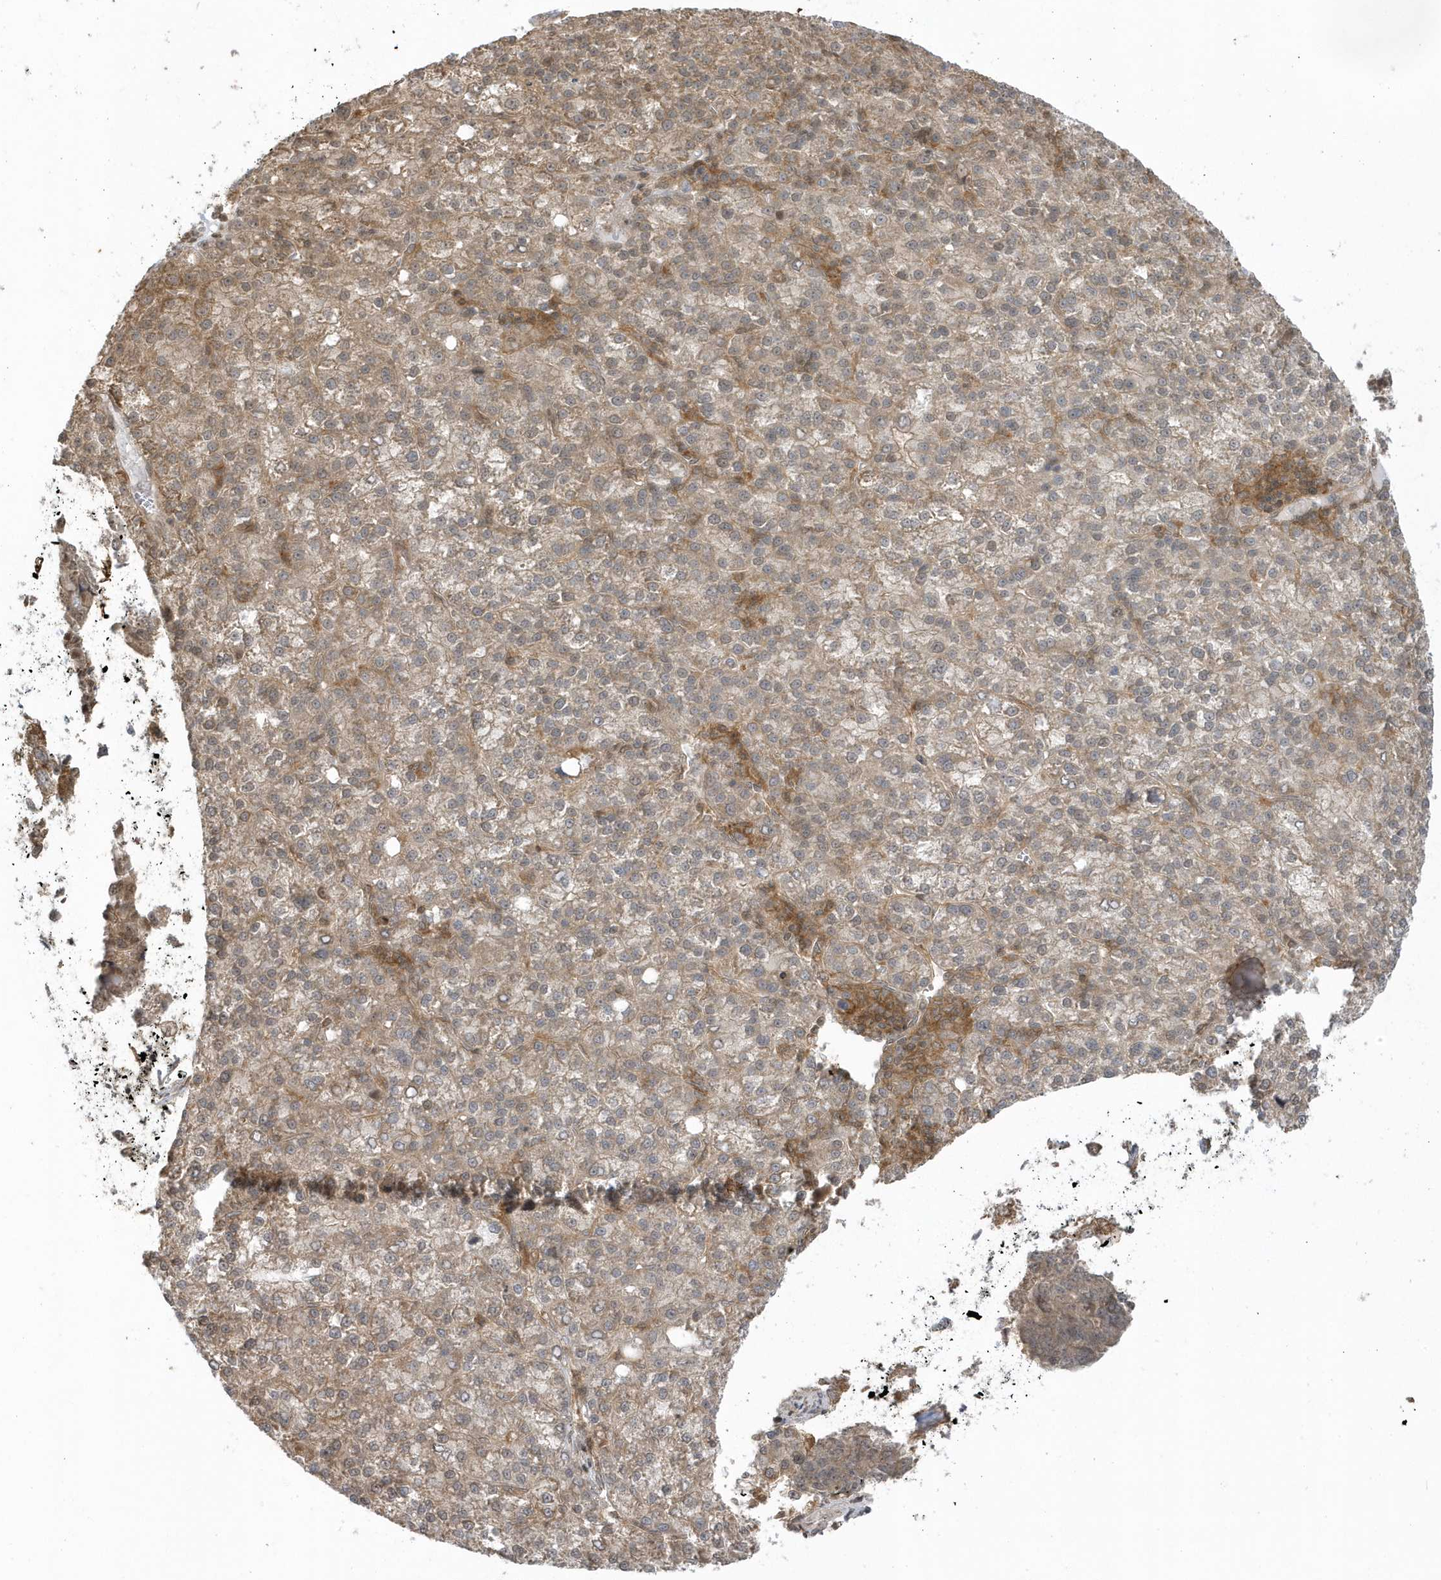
{"staining": {"intensity": "weak", "quantity": ">75%", "location": "cytoplasmic/membranous"}, "tissue": "liver cancer", "cell_type": "Tumor cells", "image_type": "cancer", "snomed": [{"axis": "morphology", "description": "Carcinoma, Hepatocellular, NOS"}, {"axis": "topography", "description": "Liver"}], "caption": "Protein staining of liver cancer (hepatocellular carcinoma) tissue exhibits weak cytoplasmic/membranous staining in about >75% of tumor cells.", "gene": "PPP1R7", "patient": {"sex": "female", "age": 58}}